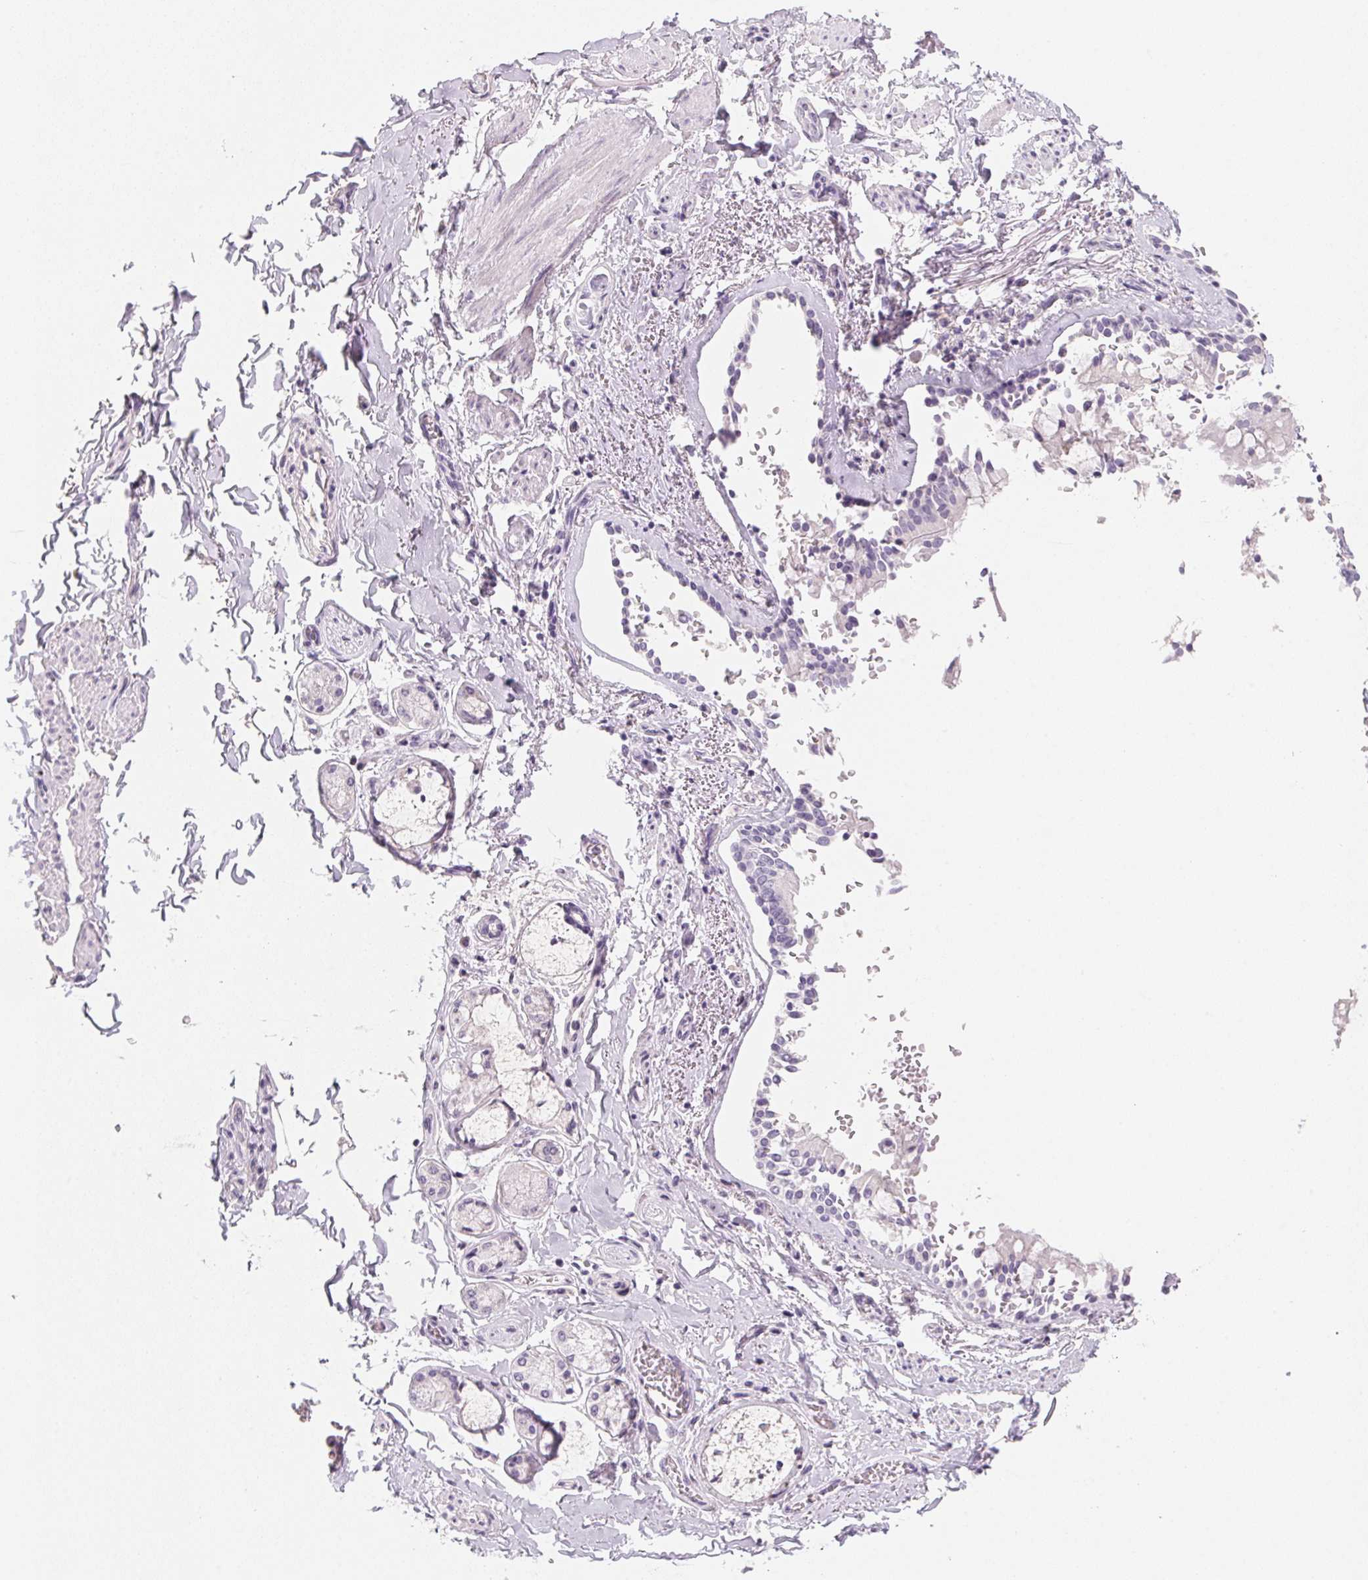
{"staining": {"intensity": "negative", "quantity": "none", "location": "none"}, "tissue": "soft tissue", "cell_type": "Chondrocytes", "image_type": "normal", "snomed": [{"axis": "morphology", "description": "Normal tissue, NOS"}, {"axis": "topography", "description": "Cartilage tissue"}, {"axis": "topography", "description": "Bronchus"}, {"axis": "topography", "description": "Peripheral nerve tissue"}], "caption": "A high-resolution histopathology image shows IHC staining of normal soft tissue, which shows no significant expression in chondrocytes. (Immunohistochemistry (ihc), brightfield microscopy, high magnification).", "gene": "ACP3", "patient": {"sex": "male", "age": 67}}